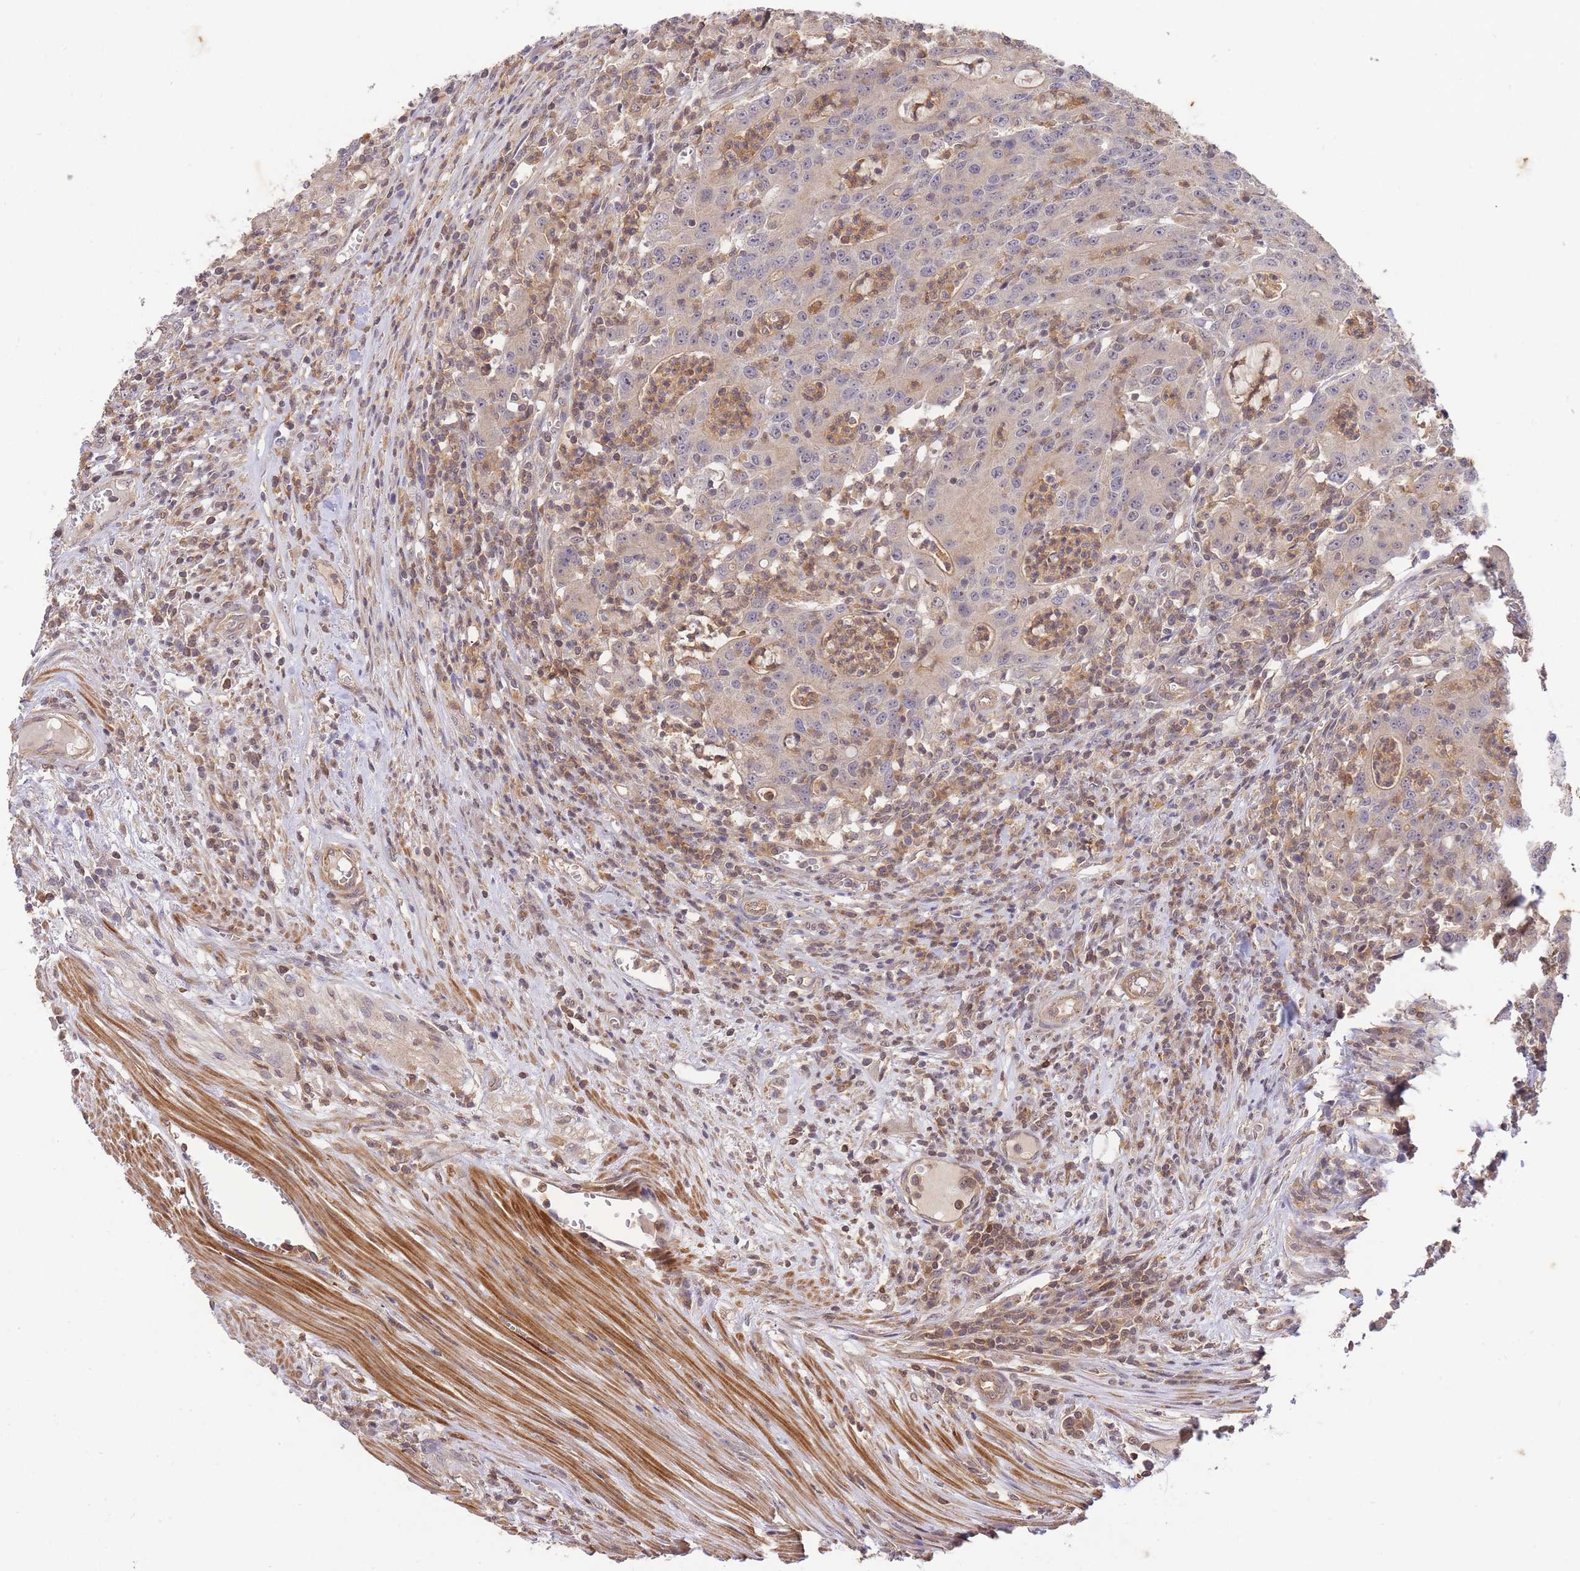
{"staining": {"intensity": "weak", "quantity": "25%-75%", "location": "cytoplasmic/membranous"}, "tissue": "colorectal cancer", "cell_type": "Tumor cells", "image_type": "cancer", "snomed": [{"axis": "morphology", "description": "Adenocarcinoma, NOS"}, {"axis": "topography", "description": "Colon"}], "caption": "Protein staining by immunohistochemistry reveals weak cytoplasmic/membranous staining in about 25%-75% of tumor cells in colorectal cancer.", "gene": "ST8SIA4", "patient": {"sex": "male", "age": 83}}